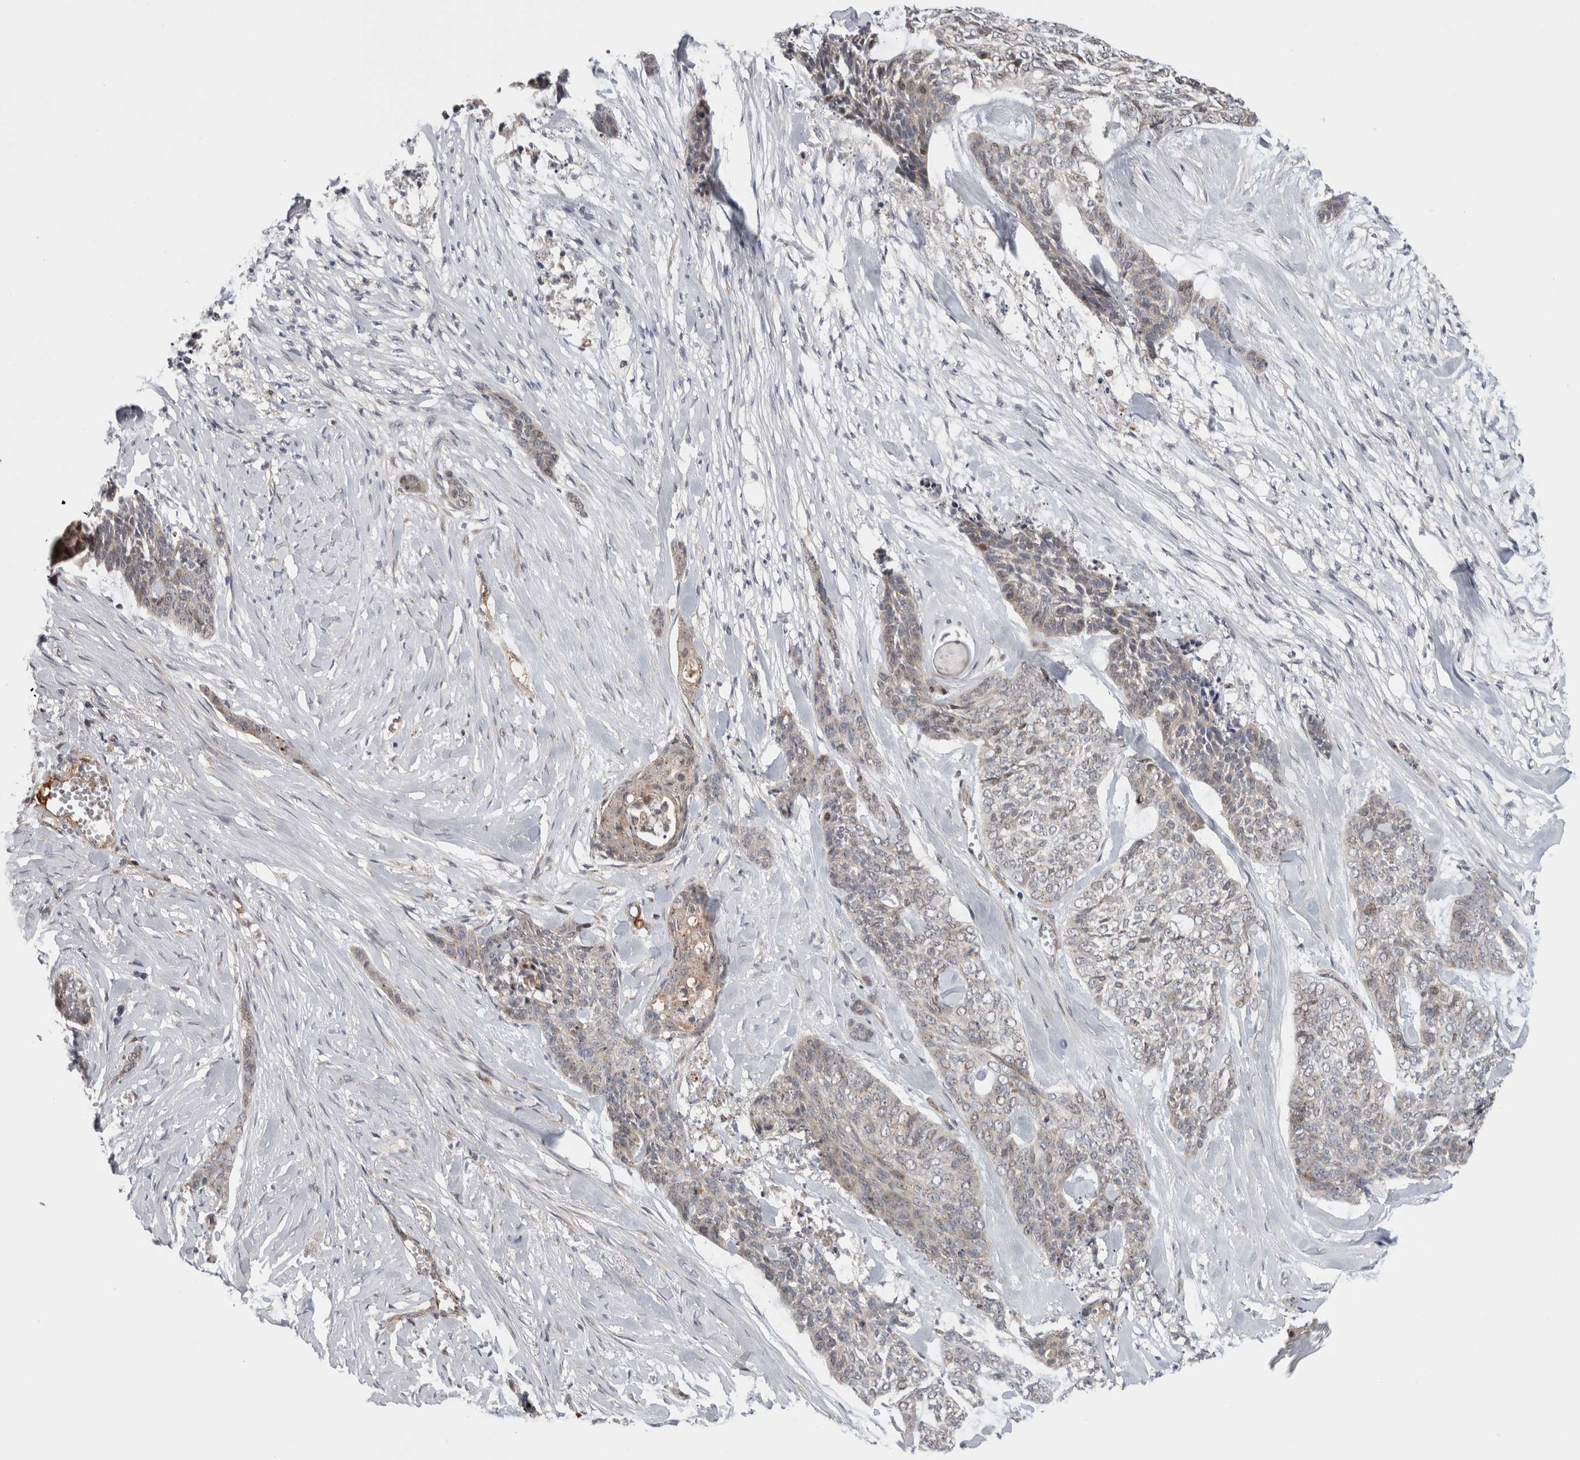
{"staining": {"intensity": "weak", "quantity": "<25%", "location": "cytoplasmic/membranous"}, "tissue": "skin cancer", "cell_type": "Tumor cells", "image_type": "cancer", "snomed": [{"axis": "morphology", "description": "Basal cell carcinoma"}, {"axis": "topography", "description": "Skin"}], "caption": "Immunohistochemistry (IHC) of human basal cell carcinoma (skin) displays no expression in tumor cells. Nuclei are stained in blue.", "gene": "MSL1", "patient": {"sex": "female", "age": 64}}